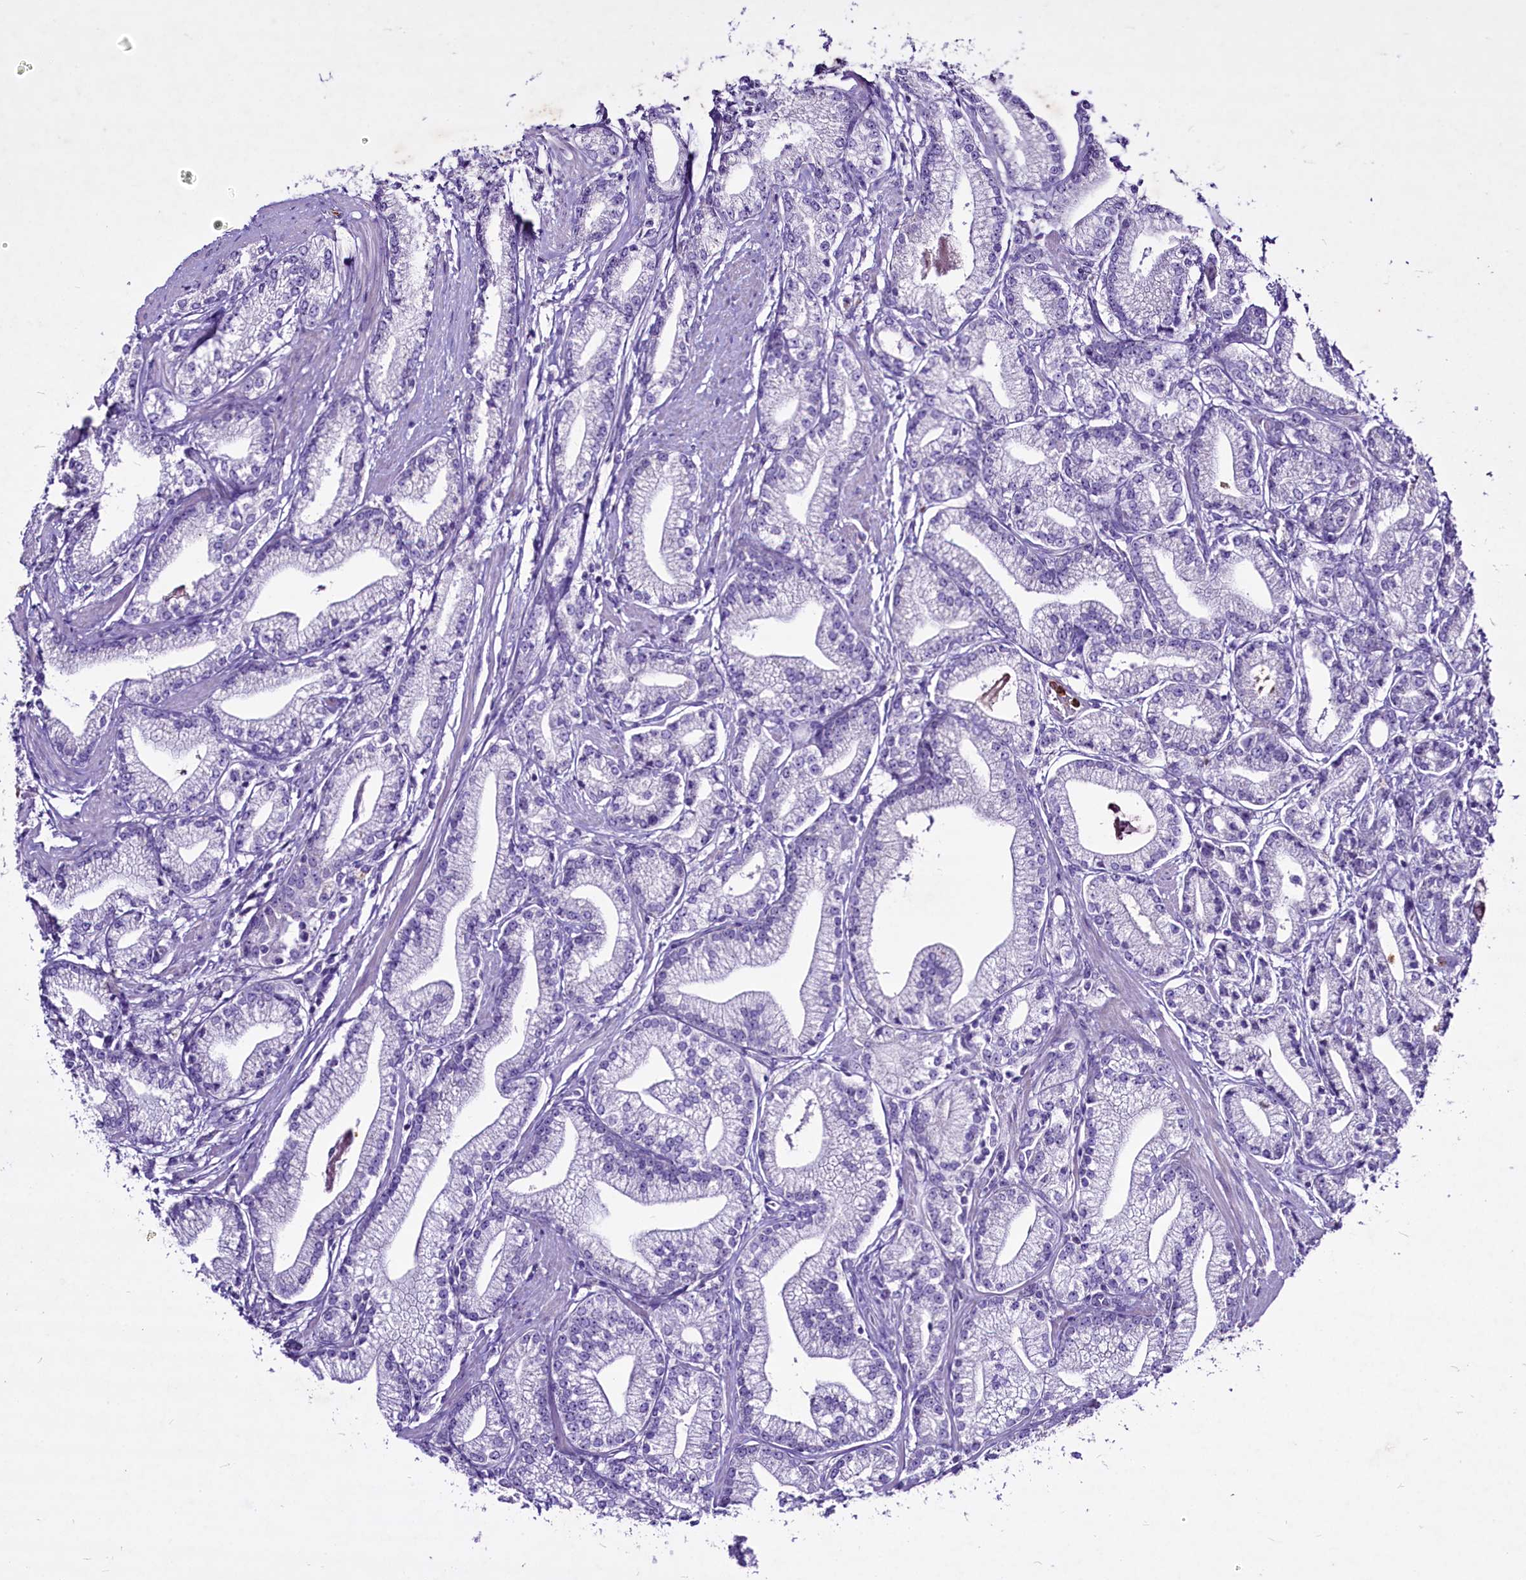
{"staining": {"intensity": "negative", "quantity": "none", "location": "none"}, "tissue": "prostate cancer", "cell_type": "Tumor cells", "image_type": "cancer", "snomed": [{"axis": "morphology", "description": "Adenocarcinoma, High grade"}, {"axis": "topography", "description": "Prostate"}], "caption": "The photomicrograph shows no staining of tumor cells in prostate cancer.", "gene": "FAM209B", "patient": {"sex": "male", "age": 67}}